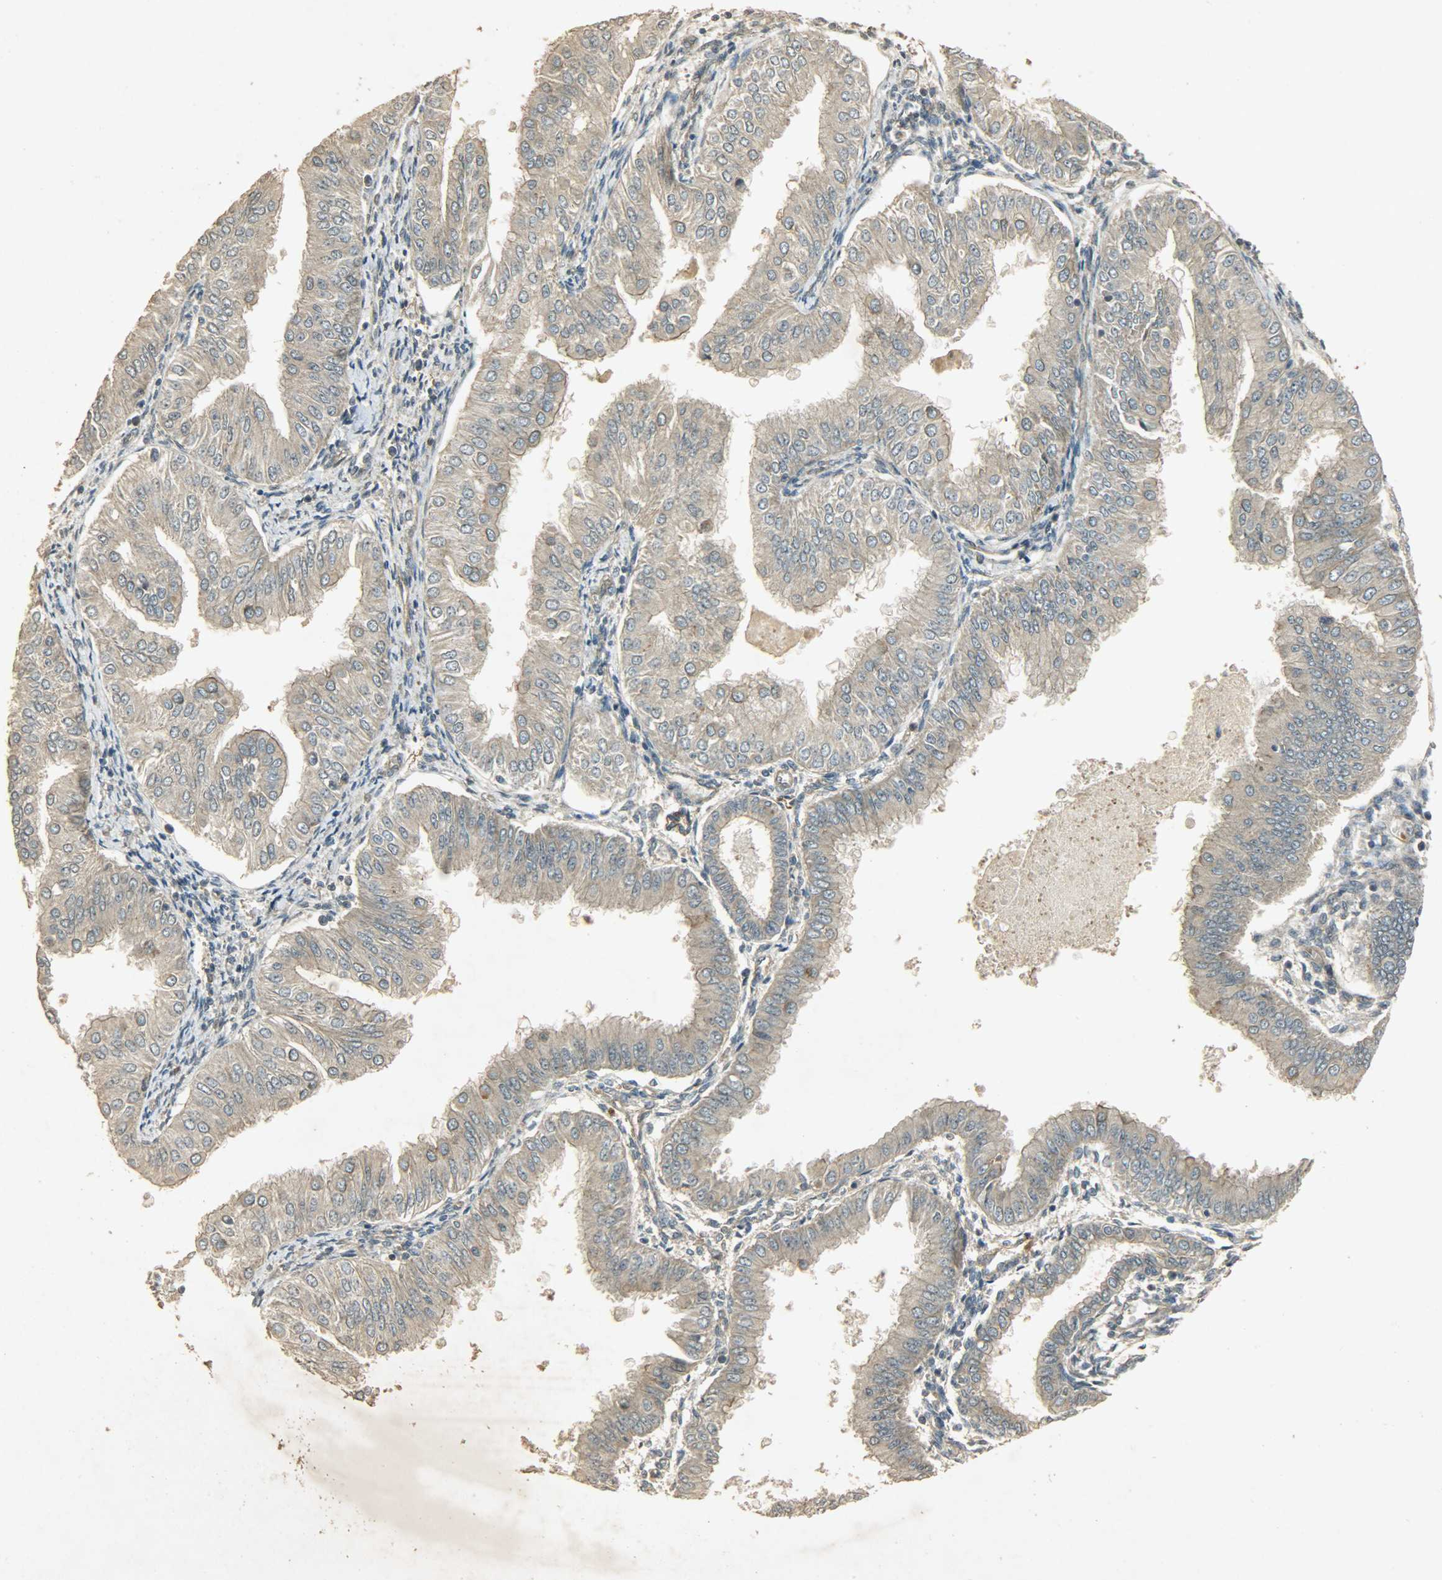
{"staining": {"intensity": "weak", "quantity": ">75%", "location": "cytoplasmic/membranous"}, "tissue": "endometrial cancer", "cell_type": "Tumor cells", "image_type": "cancer", "snomed": [{"axis": "morphology", "description": "Adenocarcinoma, NOS"}, {"axis": "topography", "description": "Endometrium"}], "caption": "An IHC photomicrograph of neoplastic tissue is shown. Protein staining in brown labels weak cytoplasmic/membranous positivity in endometrial adenocarcinoma within tumor cells. (Brightfield microscopy of DAB IHC at high magnification).", "gene": "ATP2B1", "patient": {"sex": "female", "age": 53}}